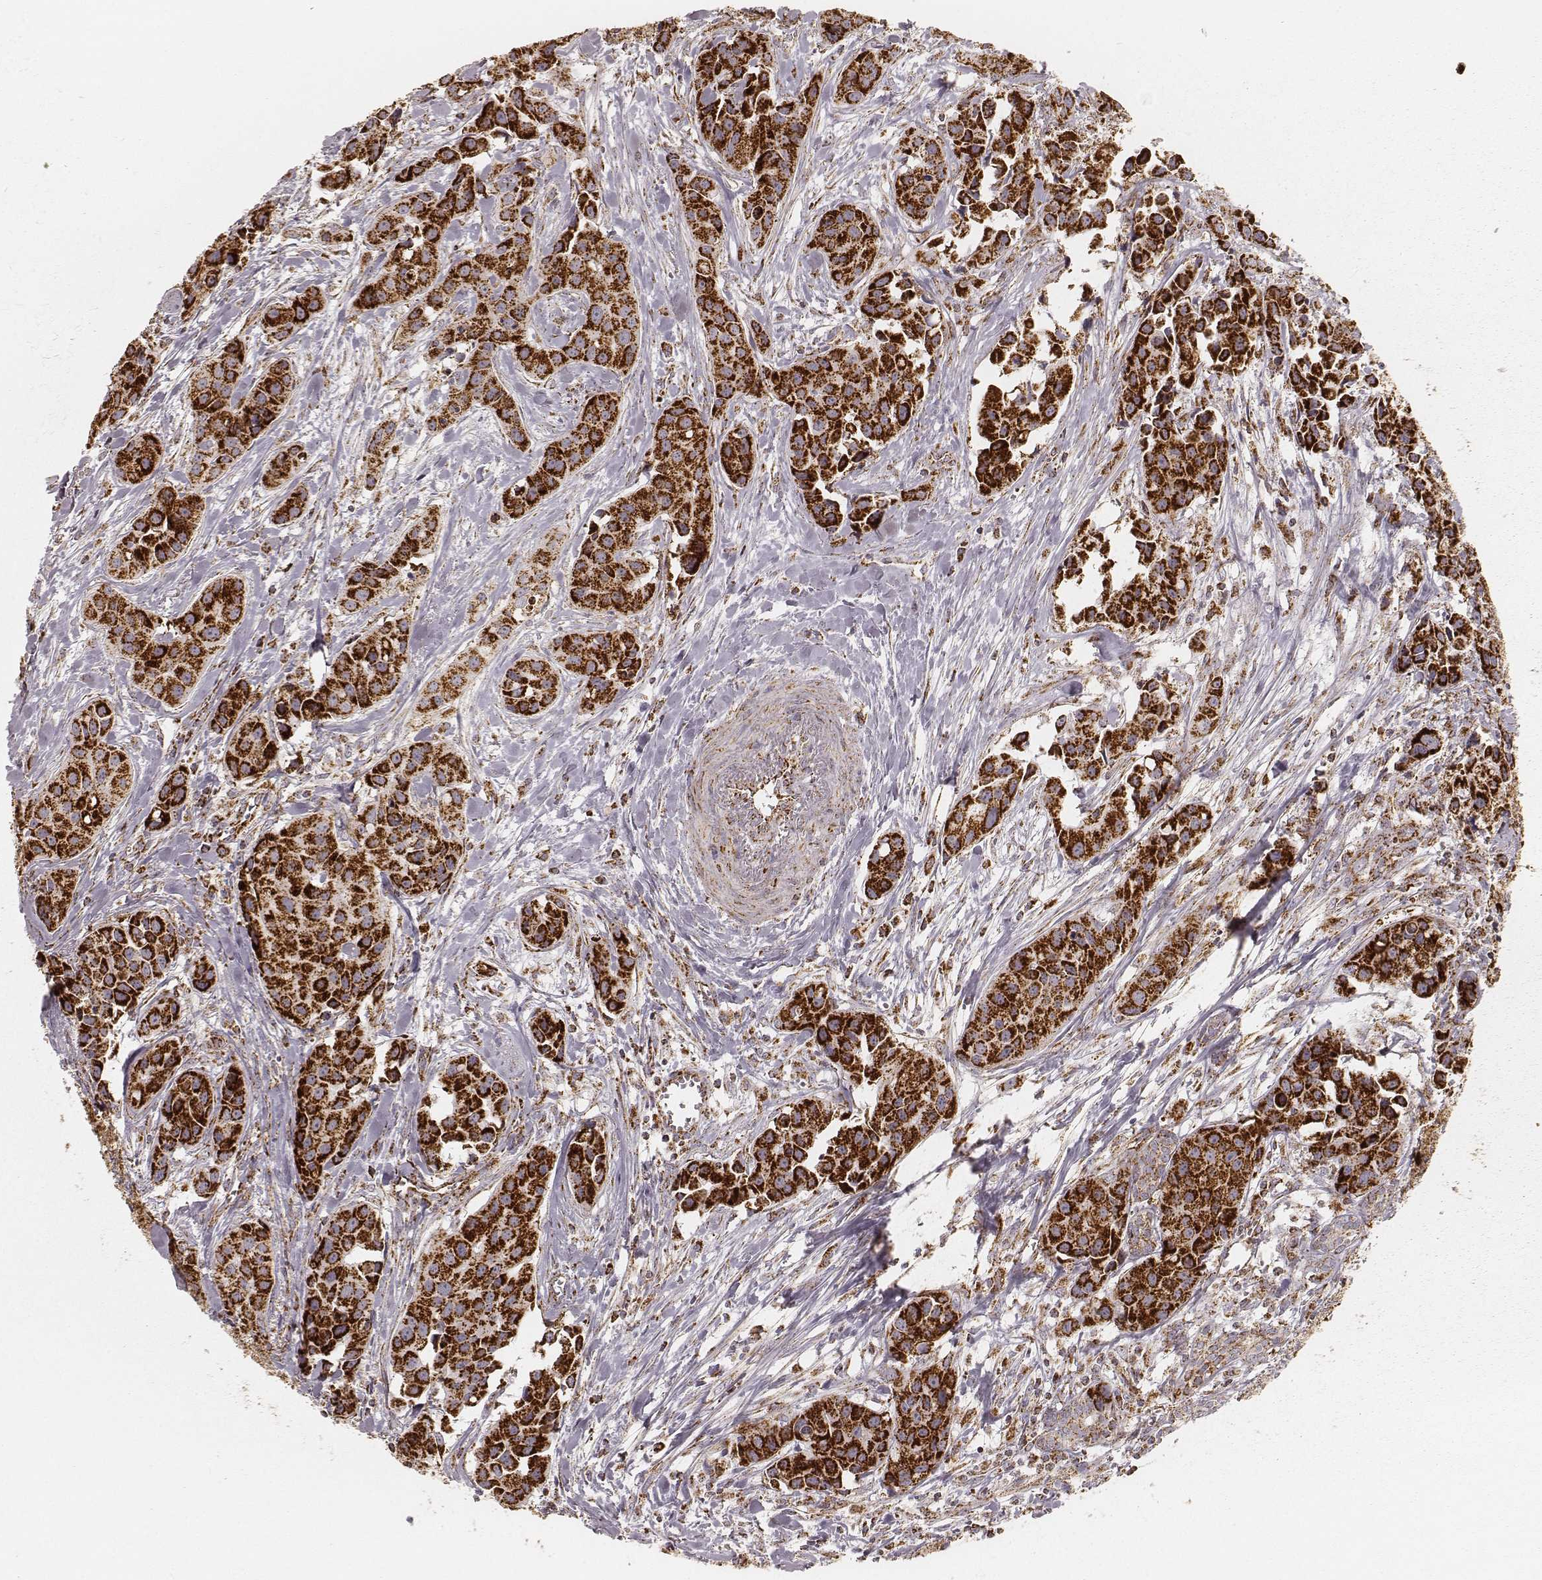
{"staining": {"intensity": "strong", "quantity": ">75%", "location": "cytoplasmic/membranous"}, "tissue": "head and neck cancer", "cell_type": "Tumor cells", "image_type": "cancer", "snomed": [{"axis": "morphology", "description": "Adenocarcinoma, NOS"}, {"axis": "topography", "description": "Head-Neck"}], "caption": "Adenocarcinoma (head and neck) tissue shows strong cytoplasmic/membranous positivity in about >75% of tumor cells, visualized by immunohistochemistry. The staining was performed using DAB (3,3'-diaminobenzidine) to visualize the protein expression in brown, while the nuclei were stained in blue with hematoxylin (Magnification: 20x).", "gene": "CS", "patient": {"sex": "male", "age": 76}}